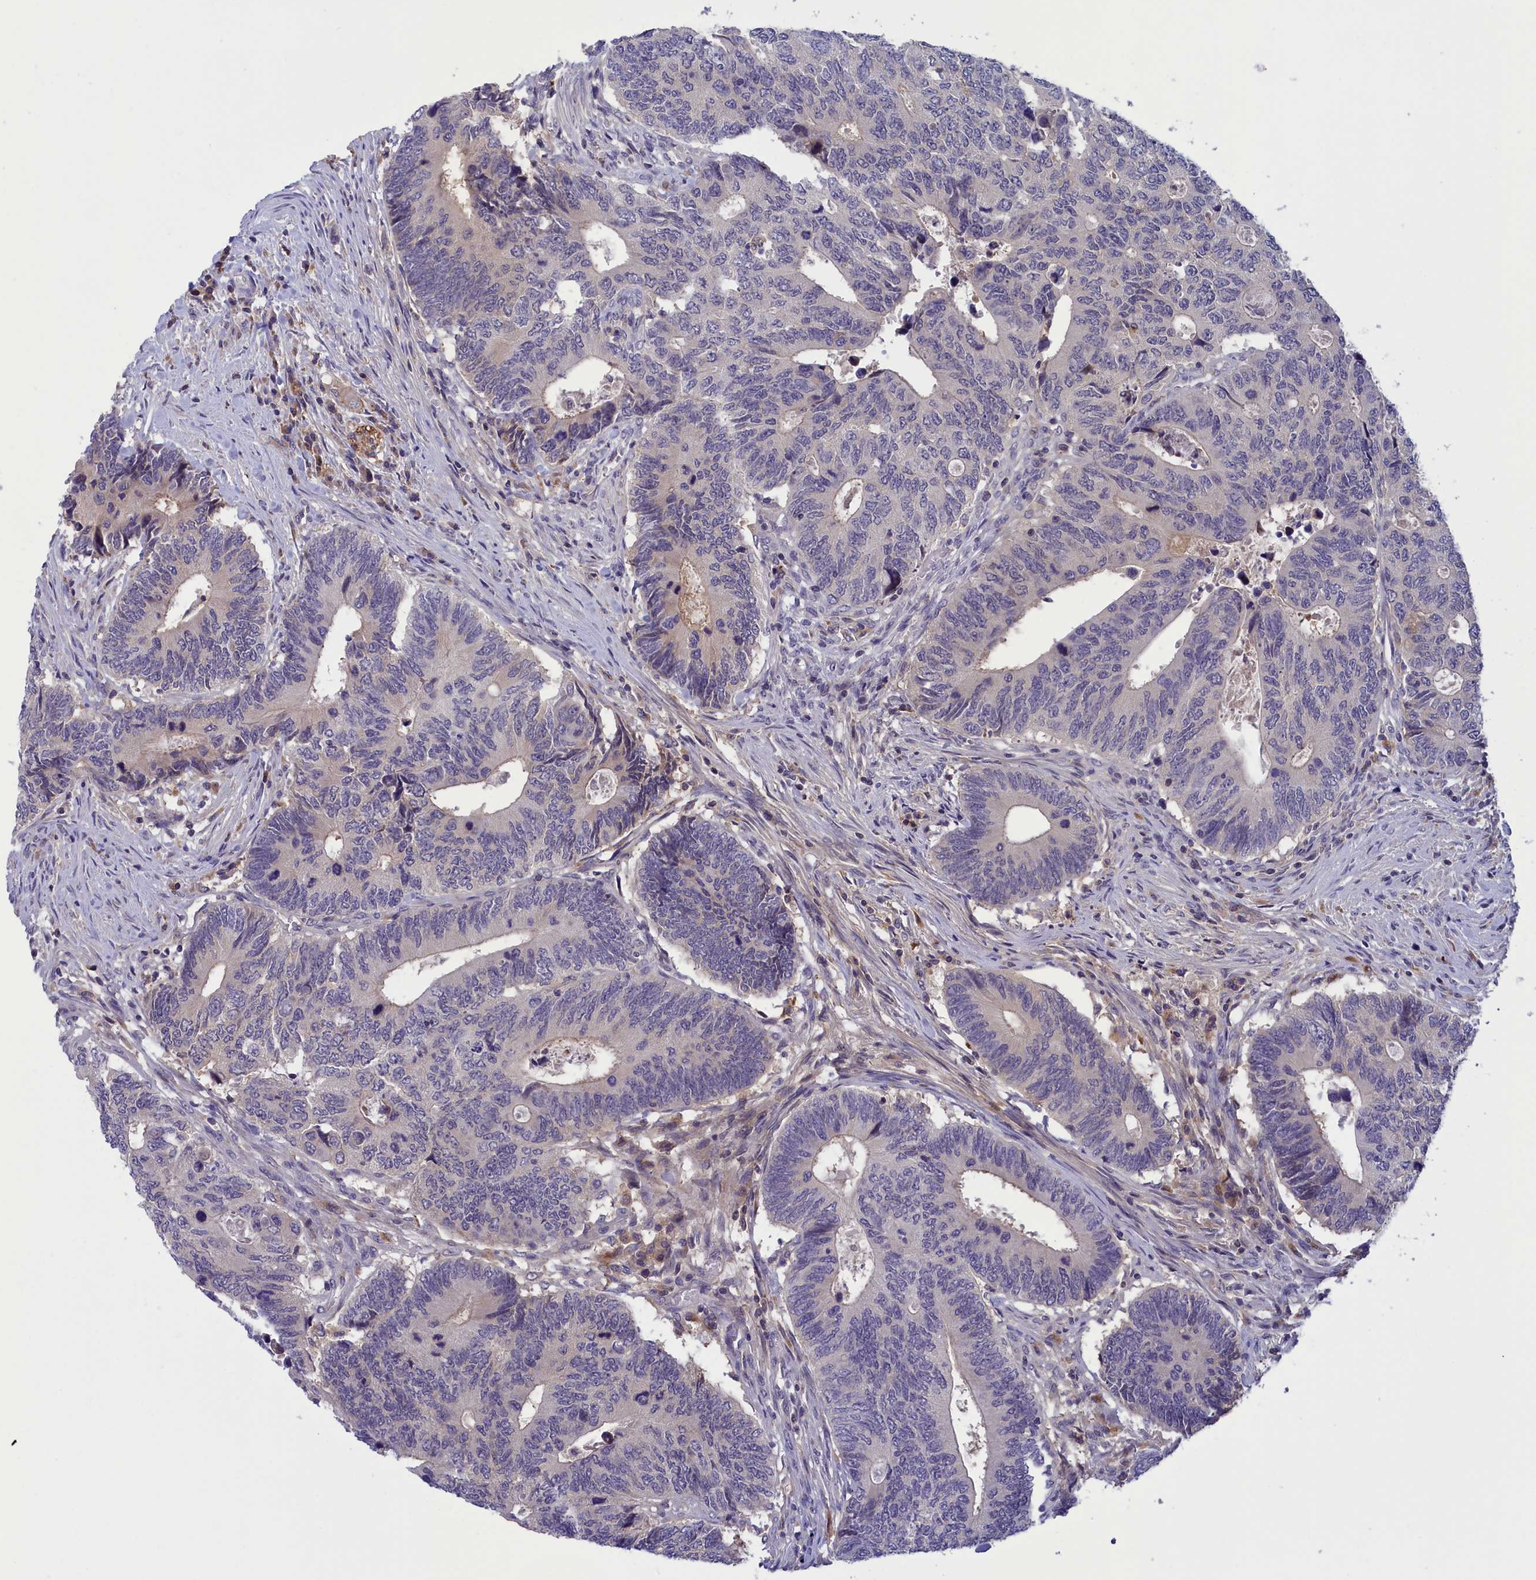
{"staining": {"intensity": "negative", "quantity": "none", "location": "none"}, "tissue": "colorectal cancer", "cell_type": "Tumor cells", "image_type": "cancer", "snomed": [{"axis": "morphology", "description": "Adenocarcinoma, NOS"}, {"axis": "topography", "description": "Colon"}], "caption": "This is an immunohistochemistry (IHC) image of colorectal cancer (adenocarcinoma). There is no staining in tumor cells.", "gene": "STYX", "patient": {"sex": "male", "age": 87}}